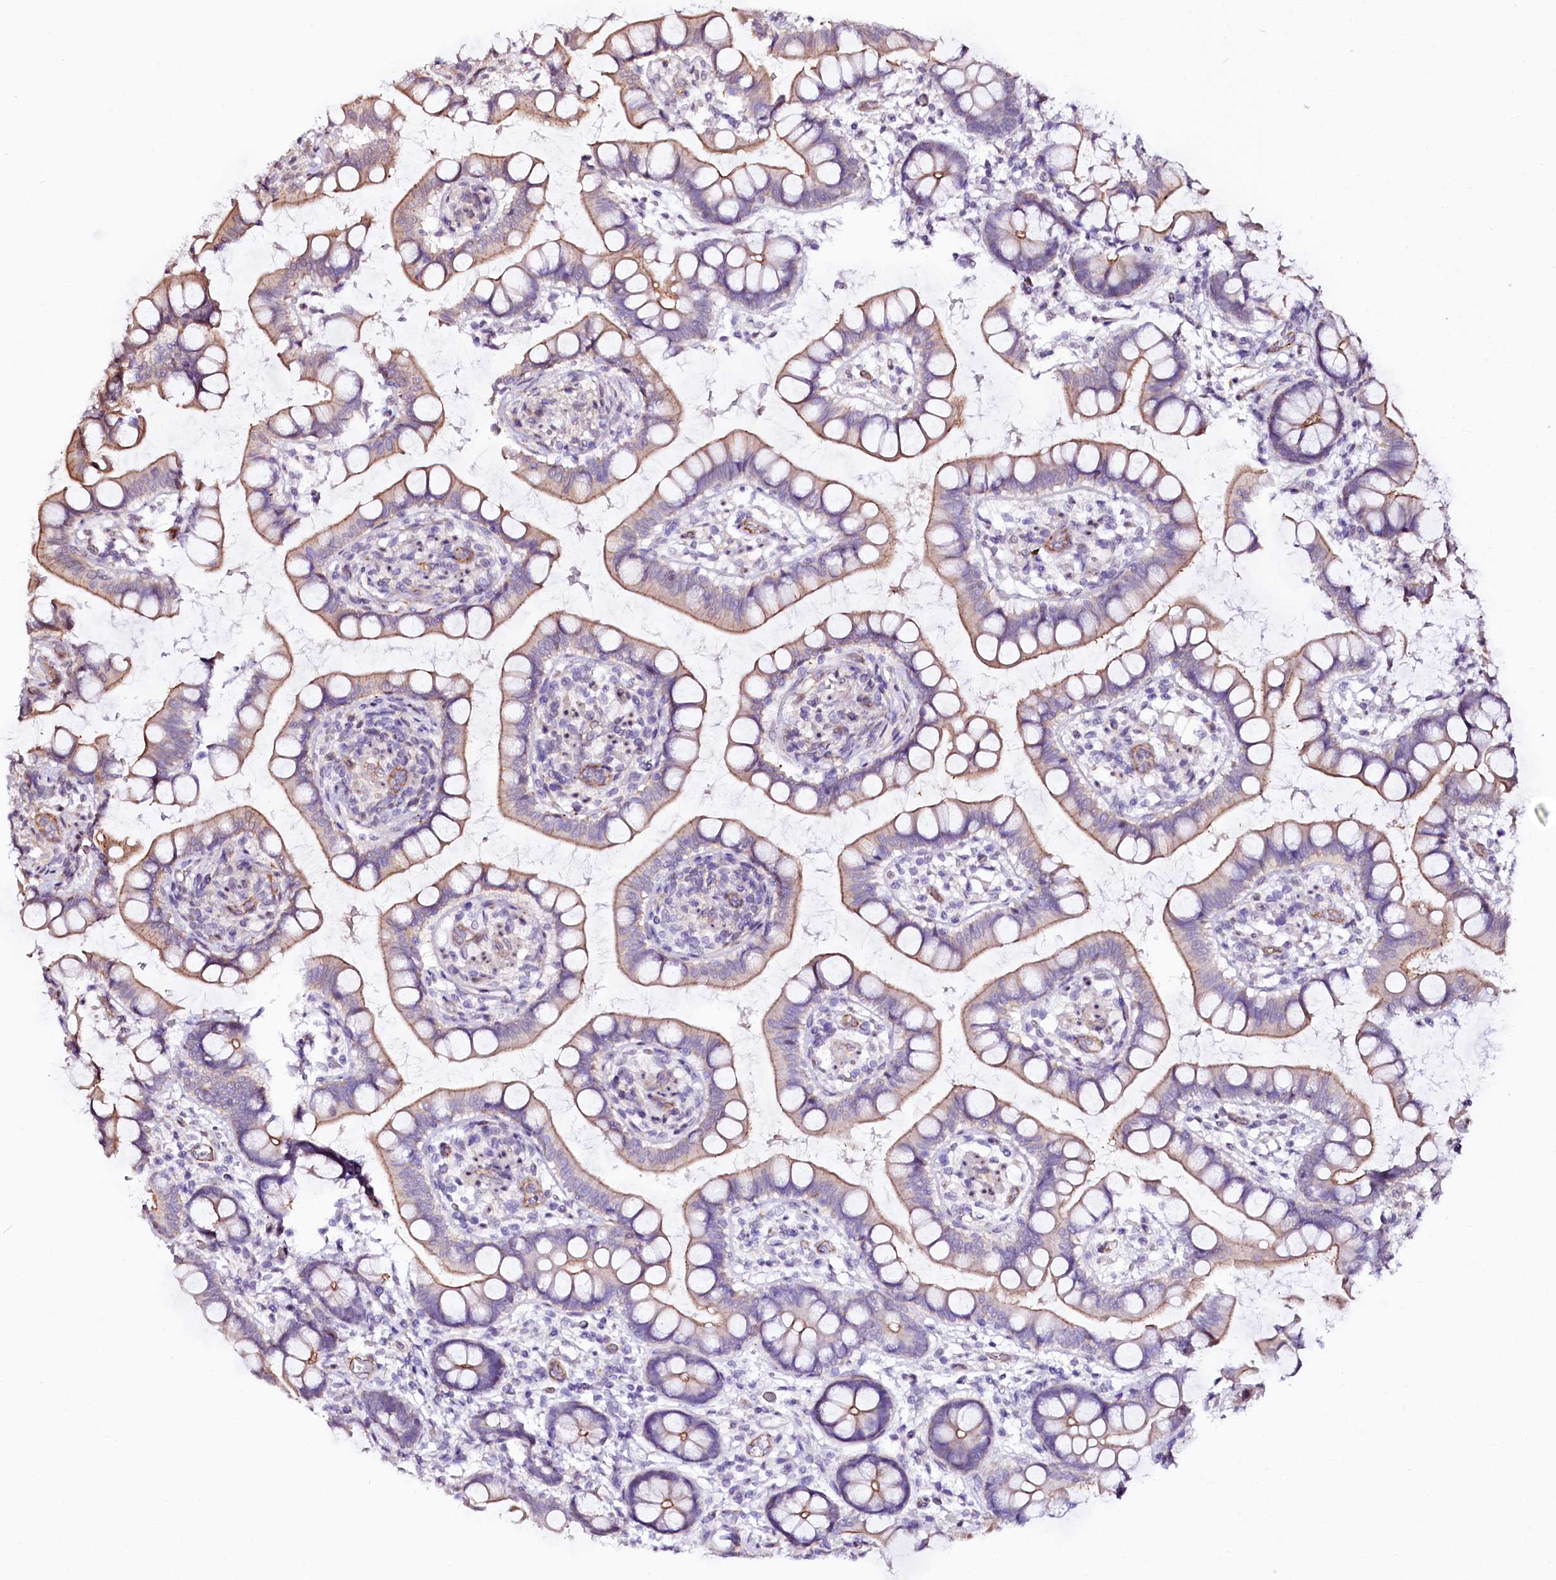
{"staining": {"intensity": "moderate", "quantity": ">75%", "location": "cytoplasmic/membranous"}, "tissue": "small intestine", "cell_type": "Glandular cells", "image_type": "normal", "snomed": [{"axis": "morphology", "description": "Normal tissue, NOS"}, {"axis": "topography", "description": "Small intestine"}], "caption": "A high-resolution histopathology image shows immunohistochemistry staining of benign small intestine, which displays moderate cytoplasmic/membranous staining in about >75% of glandular cells.", "gene": "ST7", "patient": {"sex": "male", "age": 52}}